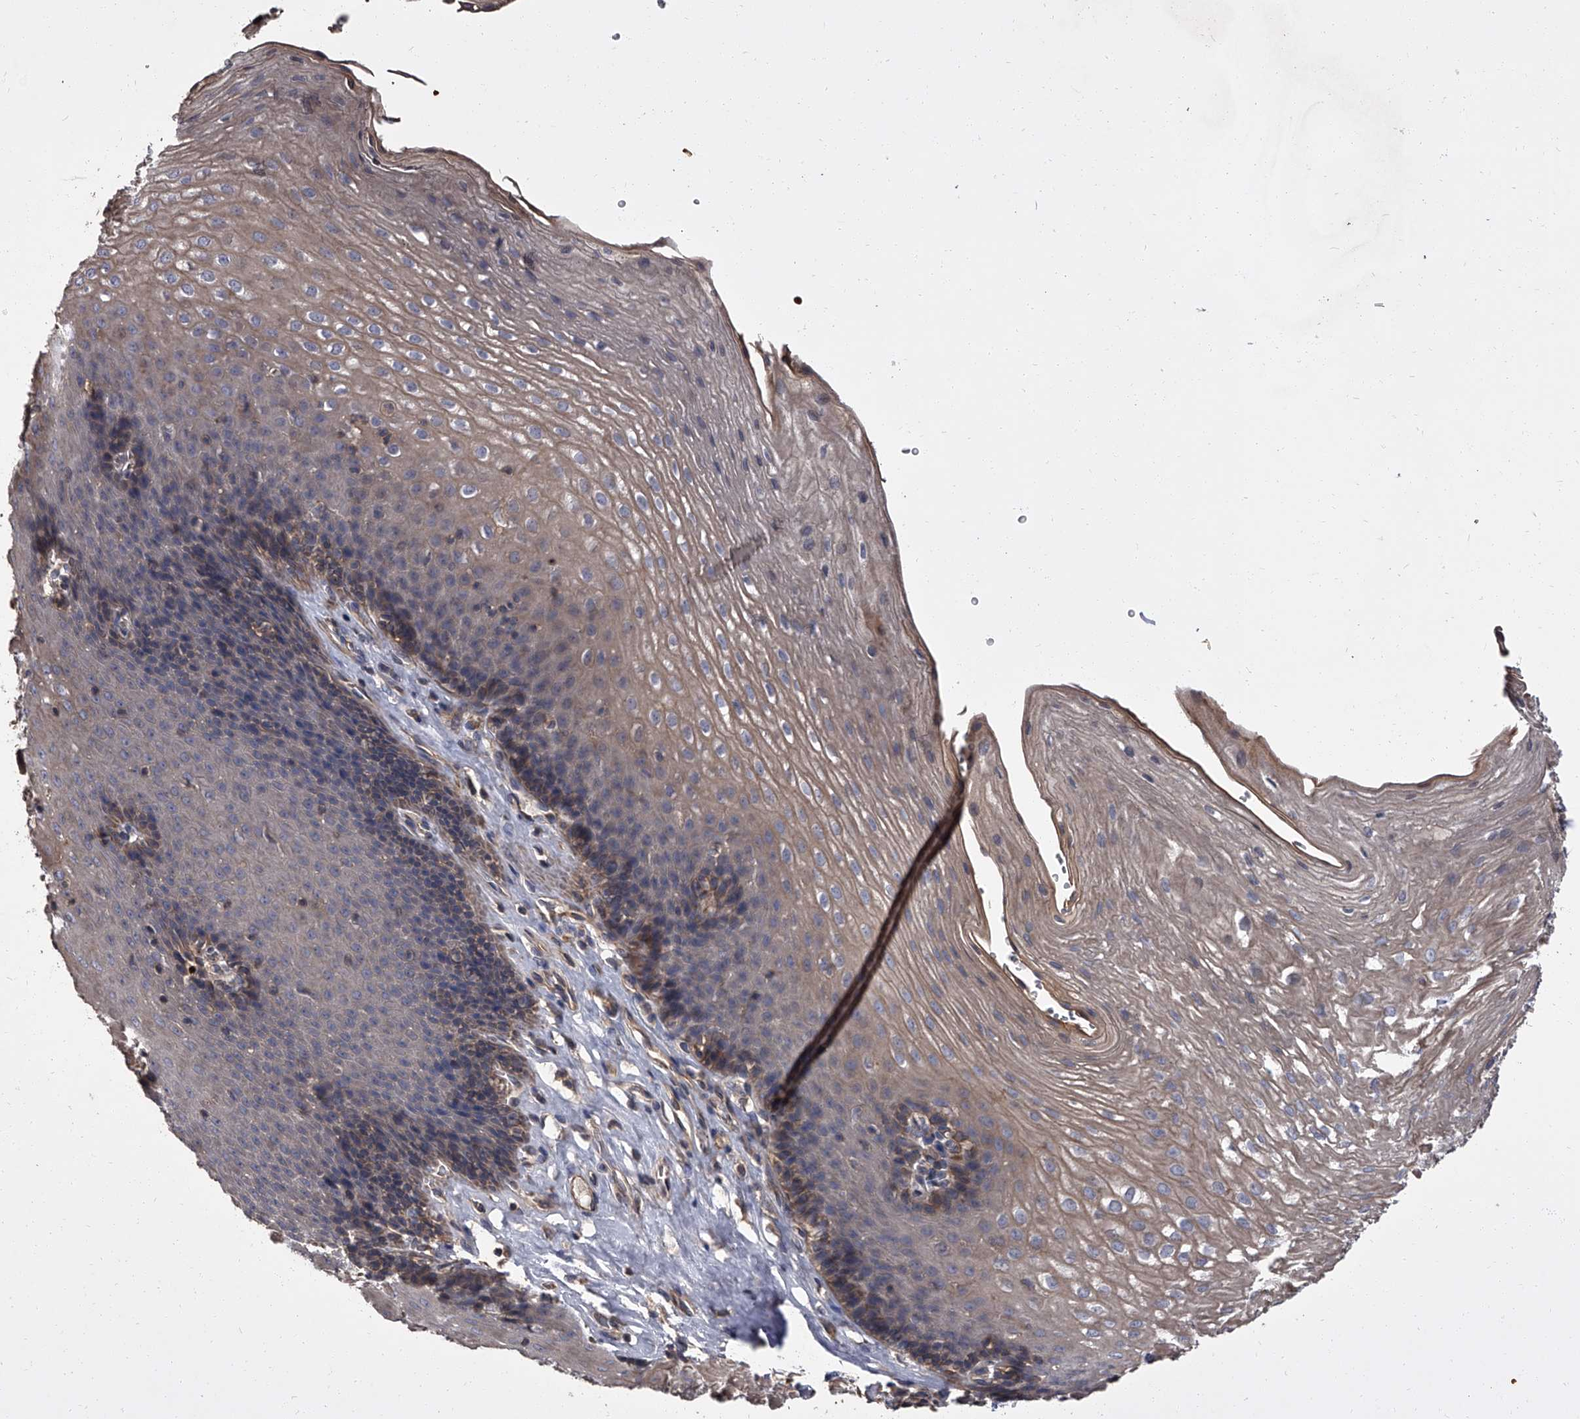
{"staining": {"intensity": "weak", "quantity": ">75%", "location": "cytoplasmic/membranous"}, "tissue": "esophagus", "cell_type": "Squamous epithelial cells", "image_type": "normal", "snomed": [{"axis": "morphology", "description": "Normal tissue, NOS"}, {"axis": "topography", "description": "Esophagus"}], "caption": "Immunohistochemistry (IHC) of benign human esophagus exhibits low levels of weak cytoplasmic/membranous staining in about >75% of squamous epithelial cells. (IHC, brightfield microscopy, high magnification).", "gene": "STK36", "patient": {"sex": "female", "age": 66}}